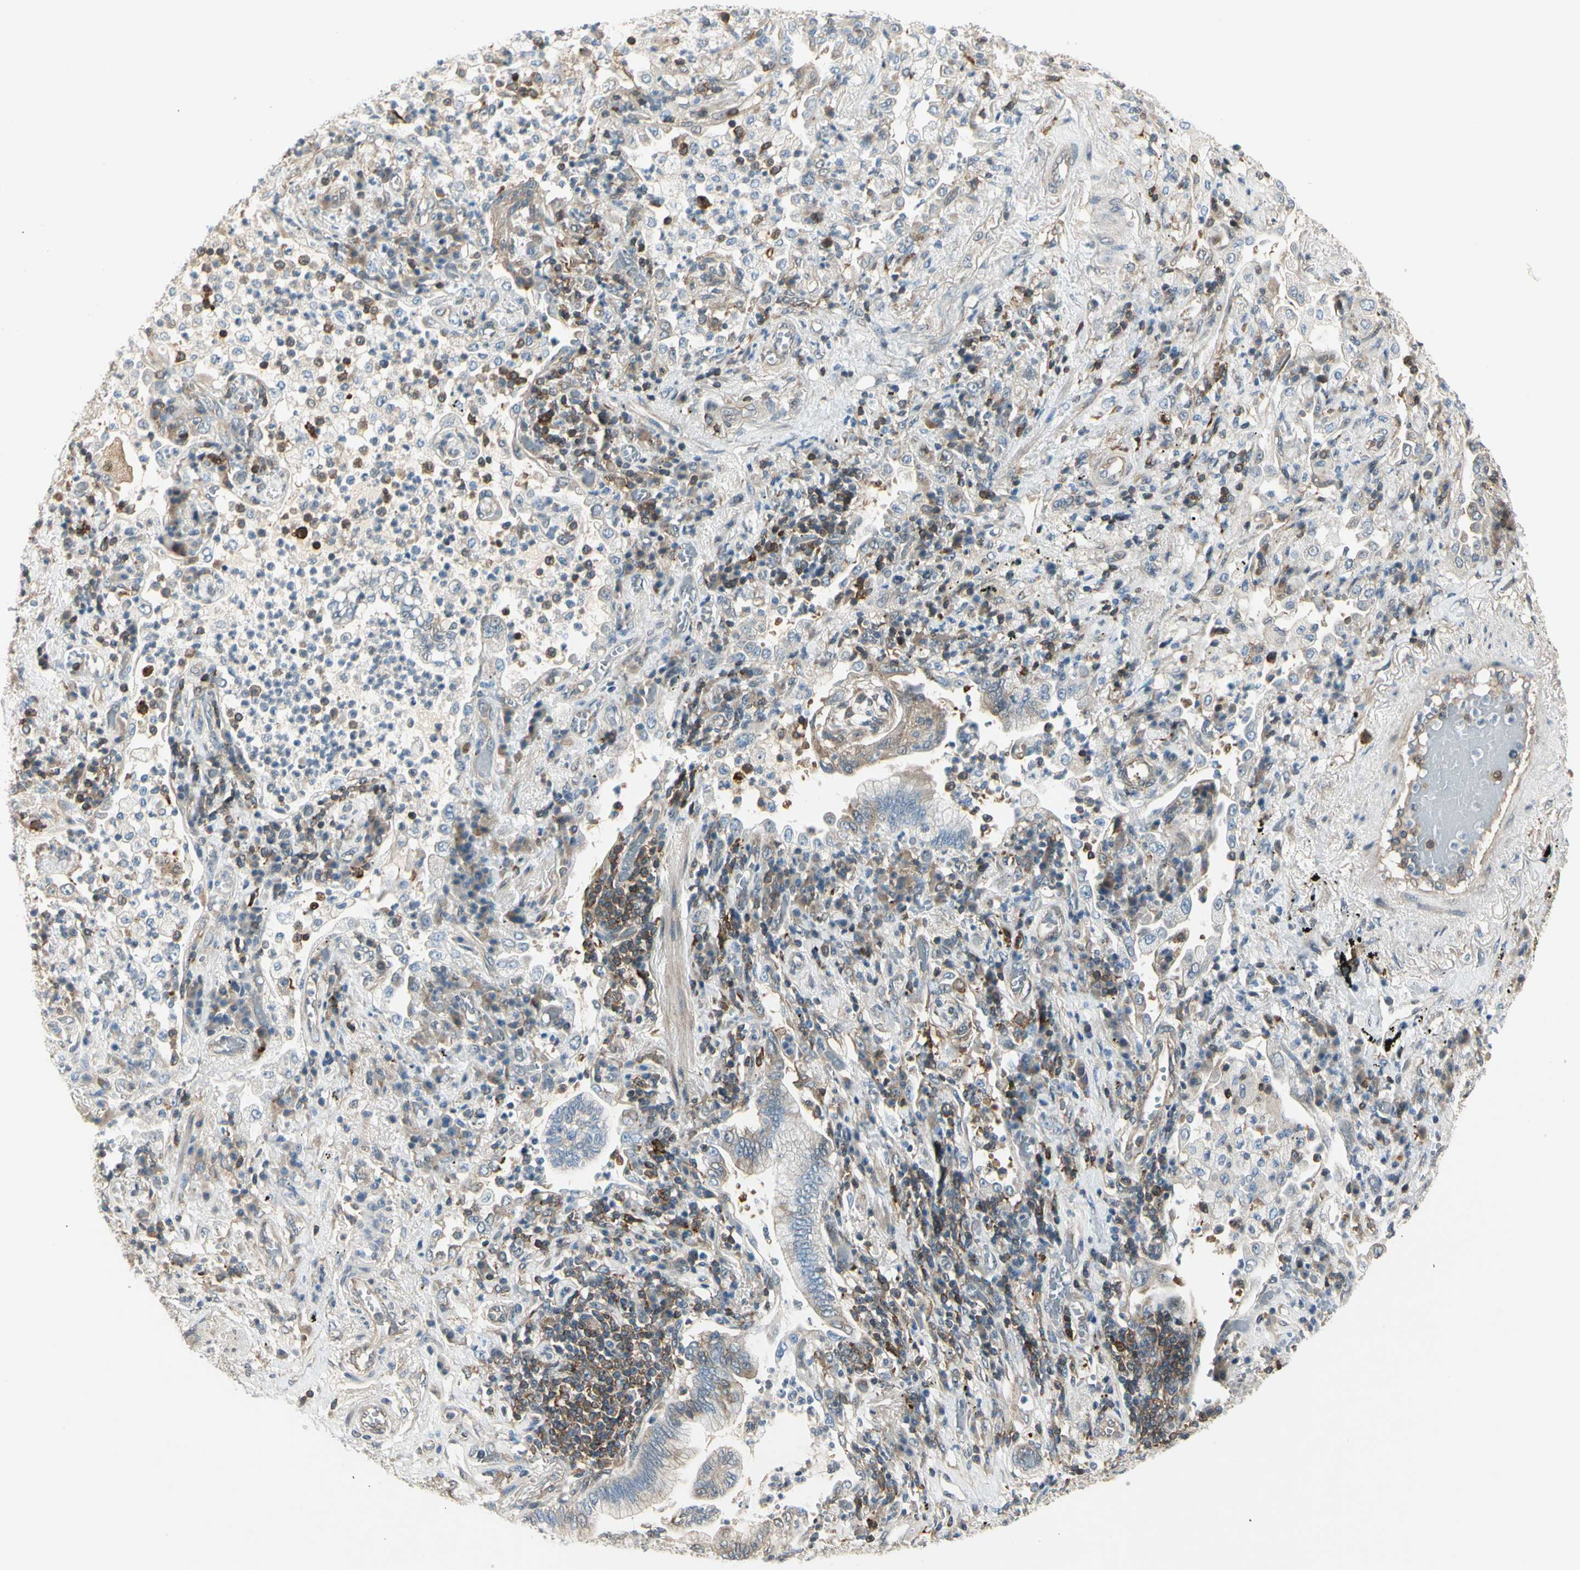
{"staining": {"intensity": "weak", "quantity": "<25%", "location": "cytoplasmic/membranous"}, "tissue": "lung cancer", "cell_type": "Tumor cells", "image_type": "cancer", "snomed": [{"axis": "morphology", "description": "Normal tissue, NOS"}, {"axis": "morphology", "description": "Adenocarcinoma, NOS"}, {"axis": "topography", "description": "Bronchus"}, {"axis": "topography", "description": "Lung"}], "caption": "Photomicrograph shows no significant protein expression in tumor cells of lung cancer.", "gene": "OXSR1", "patient": {"sex": "female", "age": 70}}